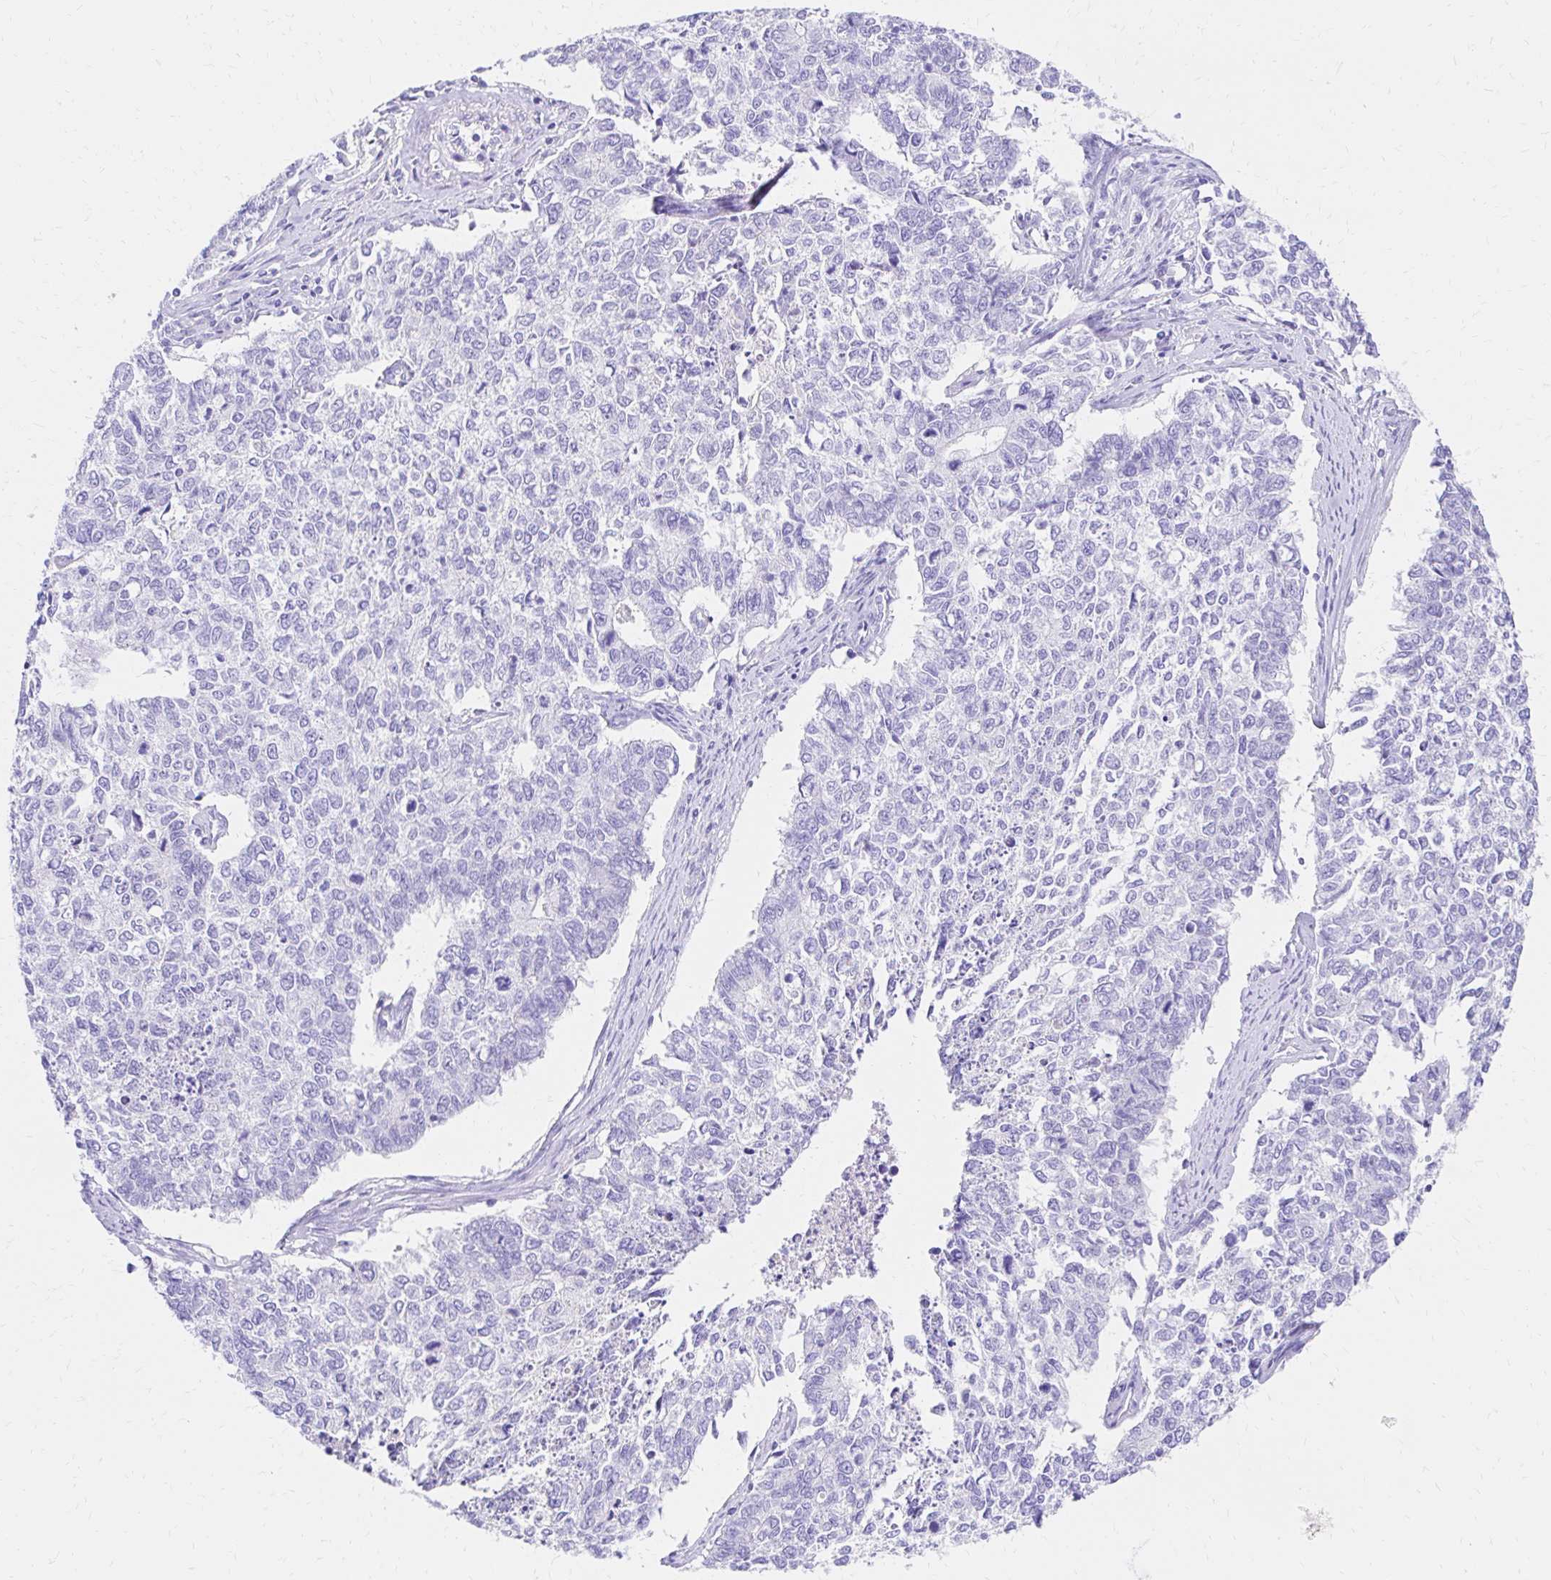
{"staining": {"intensity": "negative", "quantity": "none", "location": "none"}, "tissue": "cervical cancer", "cell_type": "Tumor cells", "image_type": "cancer", "snomed": [{"axis": "morphology", "description": "Adenocarcinoma, NOS"}, {"axis": "topography", "description": "Cervix"}], "caption": "This is an immunohistochemistry (IHC) micrograph of human adenocarcinoma (cervical). There is no expression in tumor cells.", "gene": "S100G", "patient": {"sex": "female", "age": 63}}